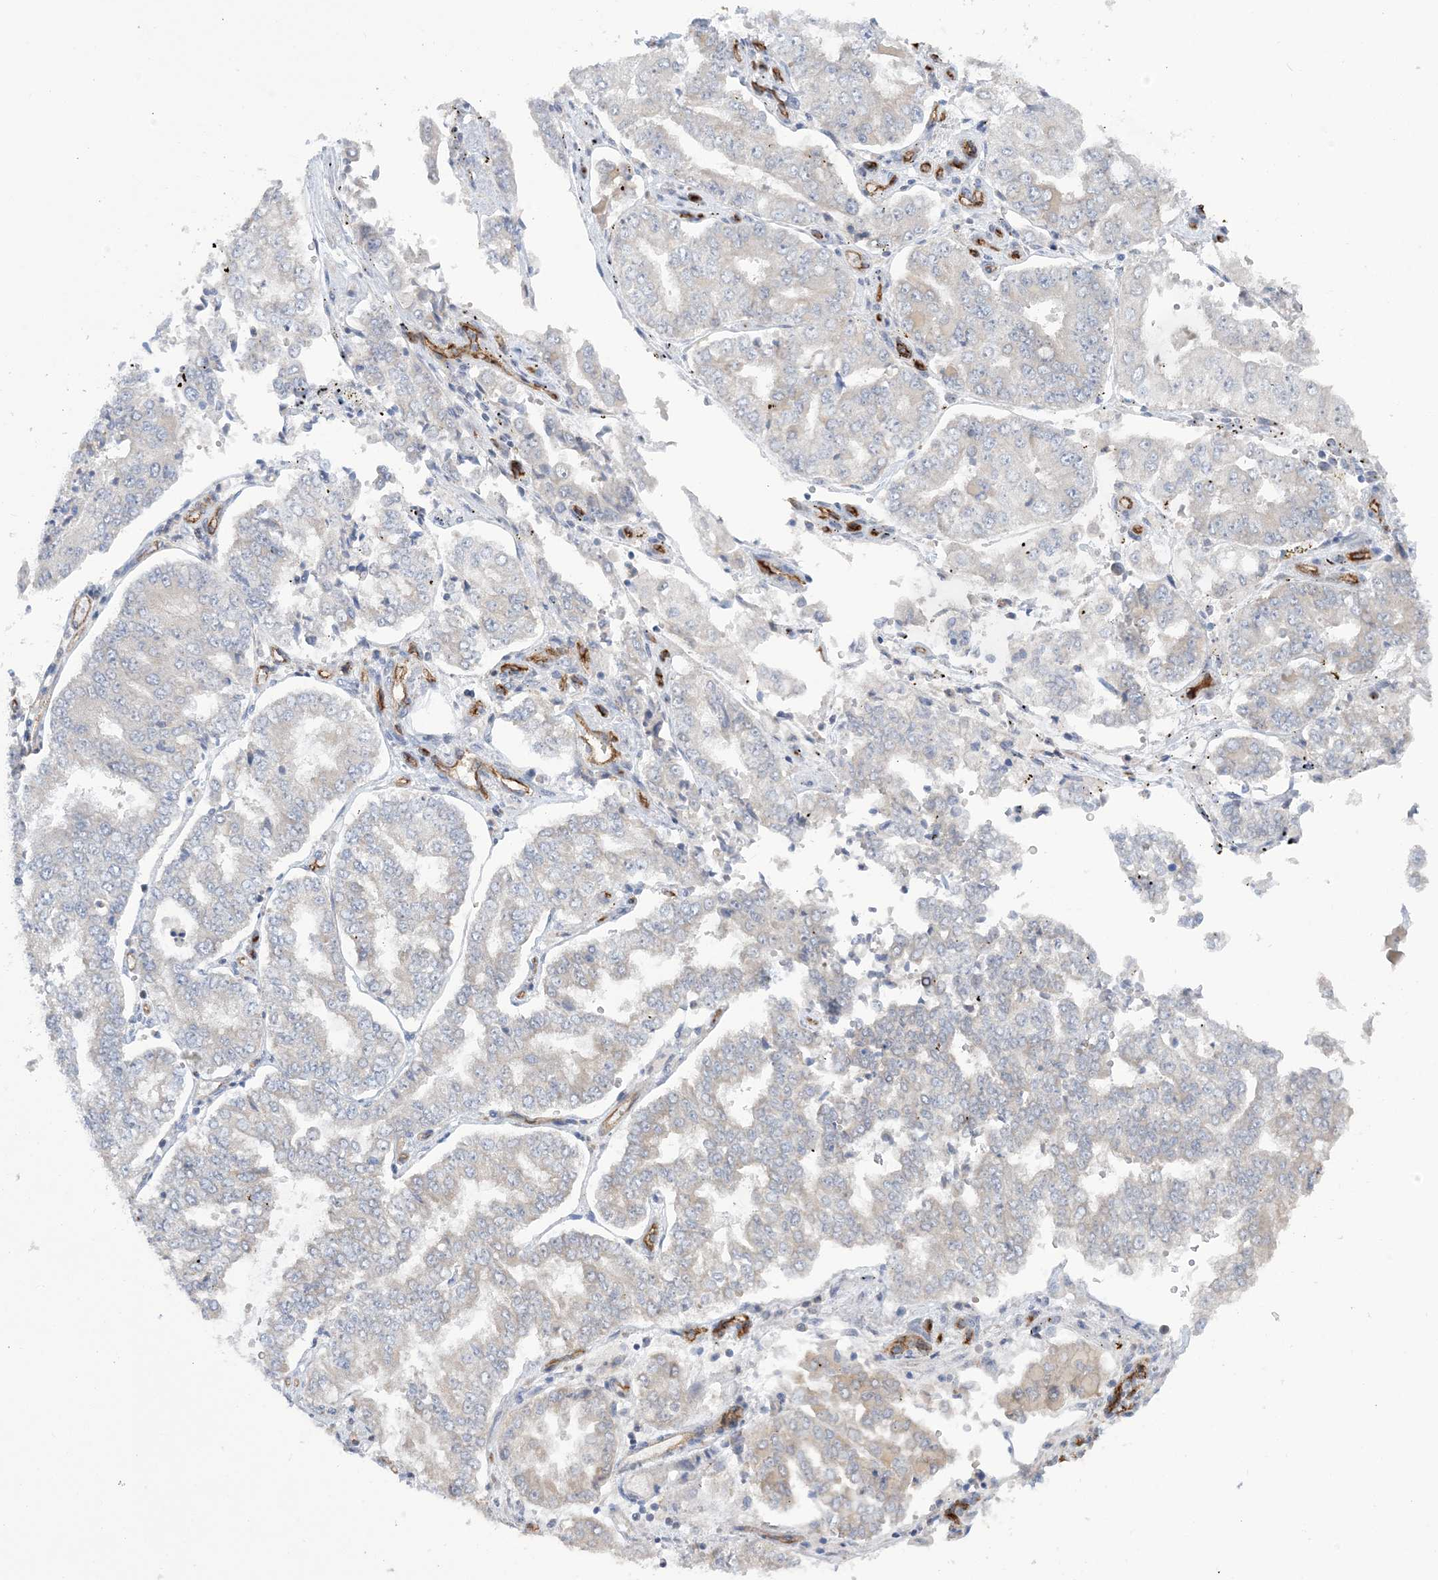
{"staining": {"intensity": "negative", "quantity": "none", "location": "none"}, "tissue": "stomach cancer", "cell_type": "Tumor cells", "image_type": "cancer", "snomed": [{"axis": "morphology", "description": "Adenocarcinoma, NOS"}, {"axis": "topography", "description": "Stomach"}], "caption": "Tumor cells show no significant protein staining in stomach adenocarcinoma.", "gene": "FARSB", "patient": {"sex": "male", "age": 76}}